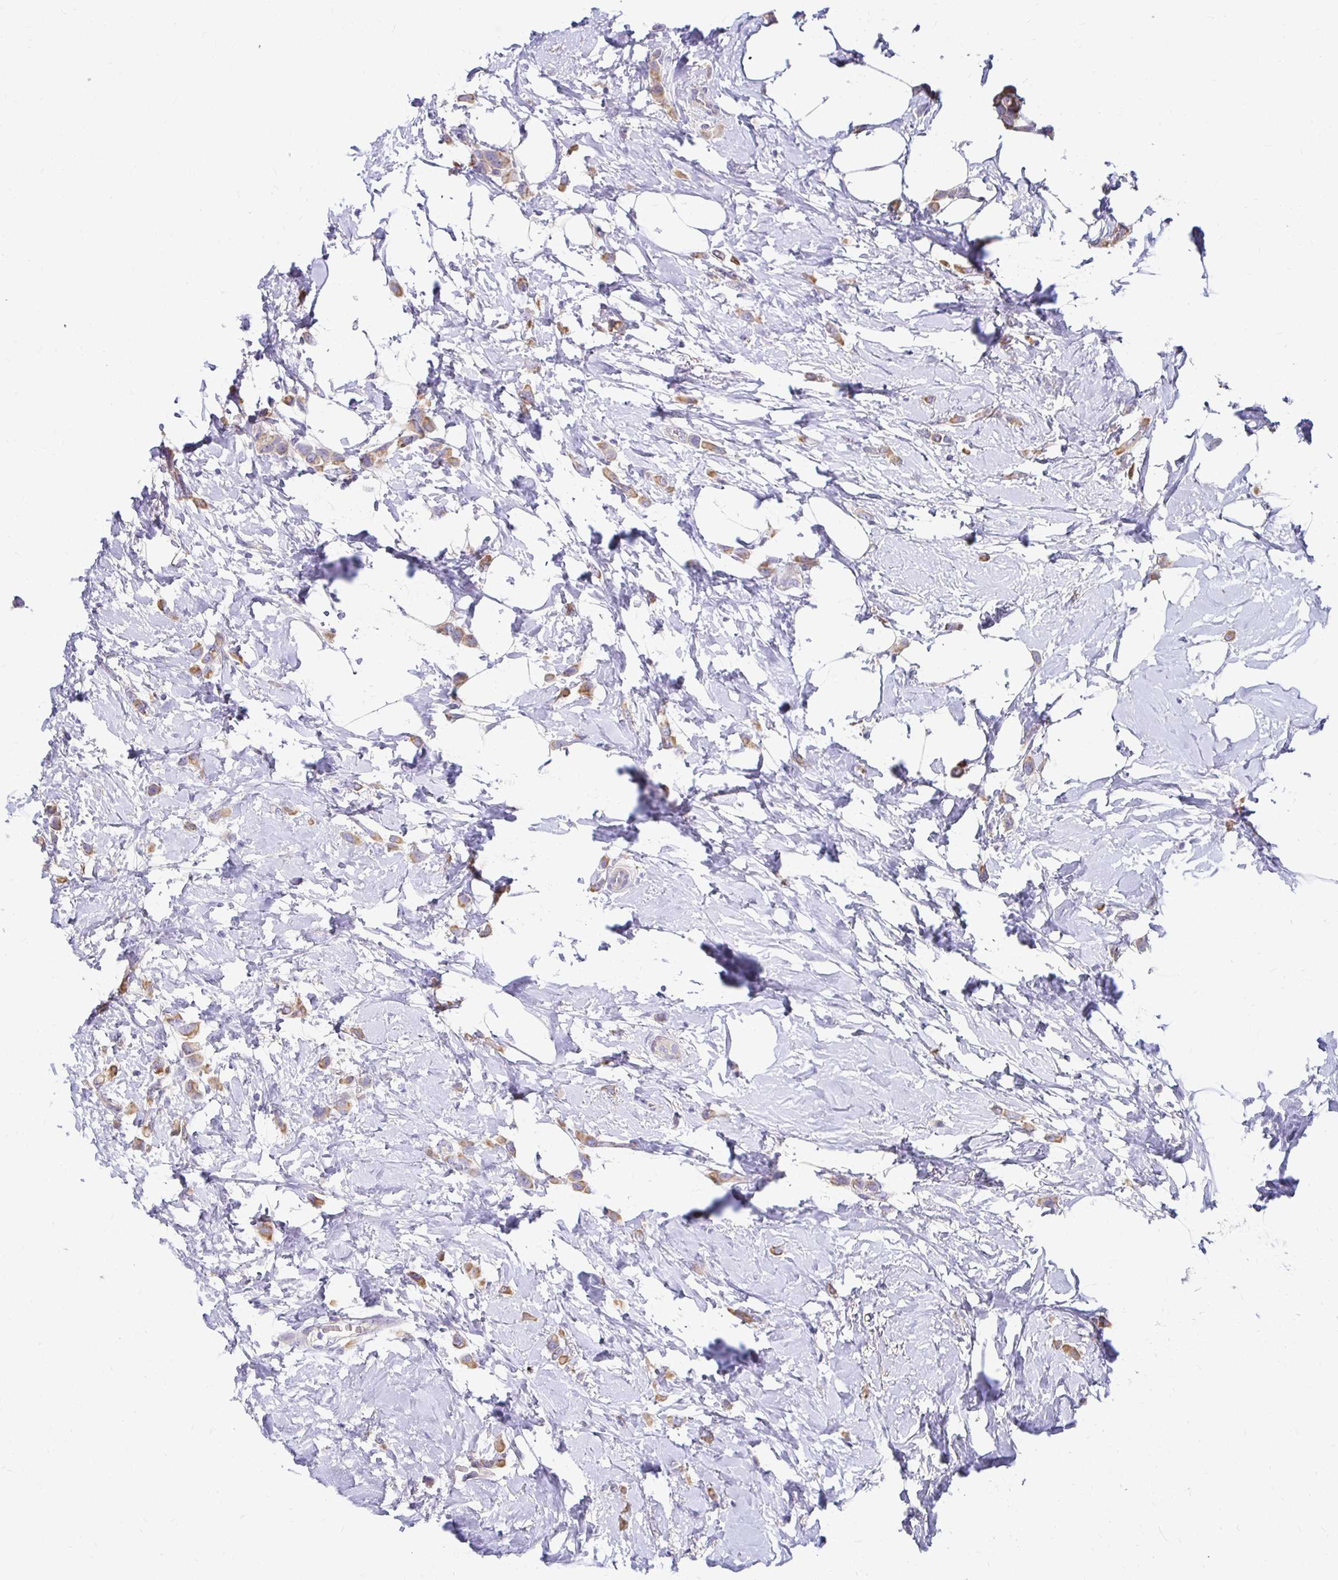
{"staining": {"intensity": "weak", "quantity": ">75%", "location": "cytoplasmic/membranous"}, "tissue": "breast cancer", "cell_type": "Tumor cells", "image_type": "cancer", "snomed": [{"axis": "morphology", "description": "Lobular carcinoma"}, {"axis": "topography", "description": "Breast"}], "caption": "The immunohistochemical stain shows weak cytoplasmic/membranous positivity in tumor cells of breast cancer (lobular carcinoma) tissue. (brown staining indicates protein expression, while blue staining denotes nuclei).", "gene": "AKAP6", "patient": {"sex": "female", "age": 66}}